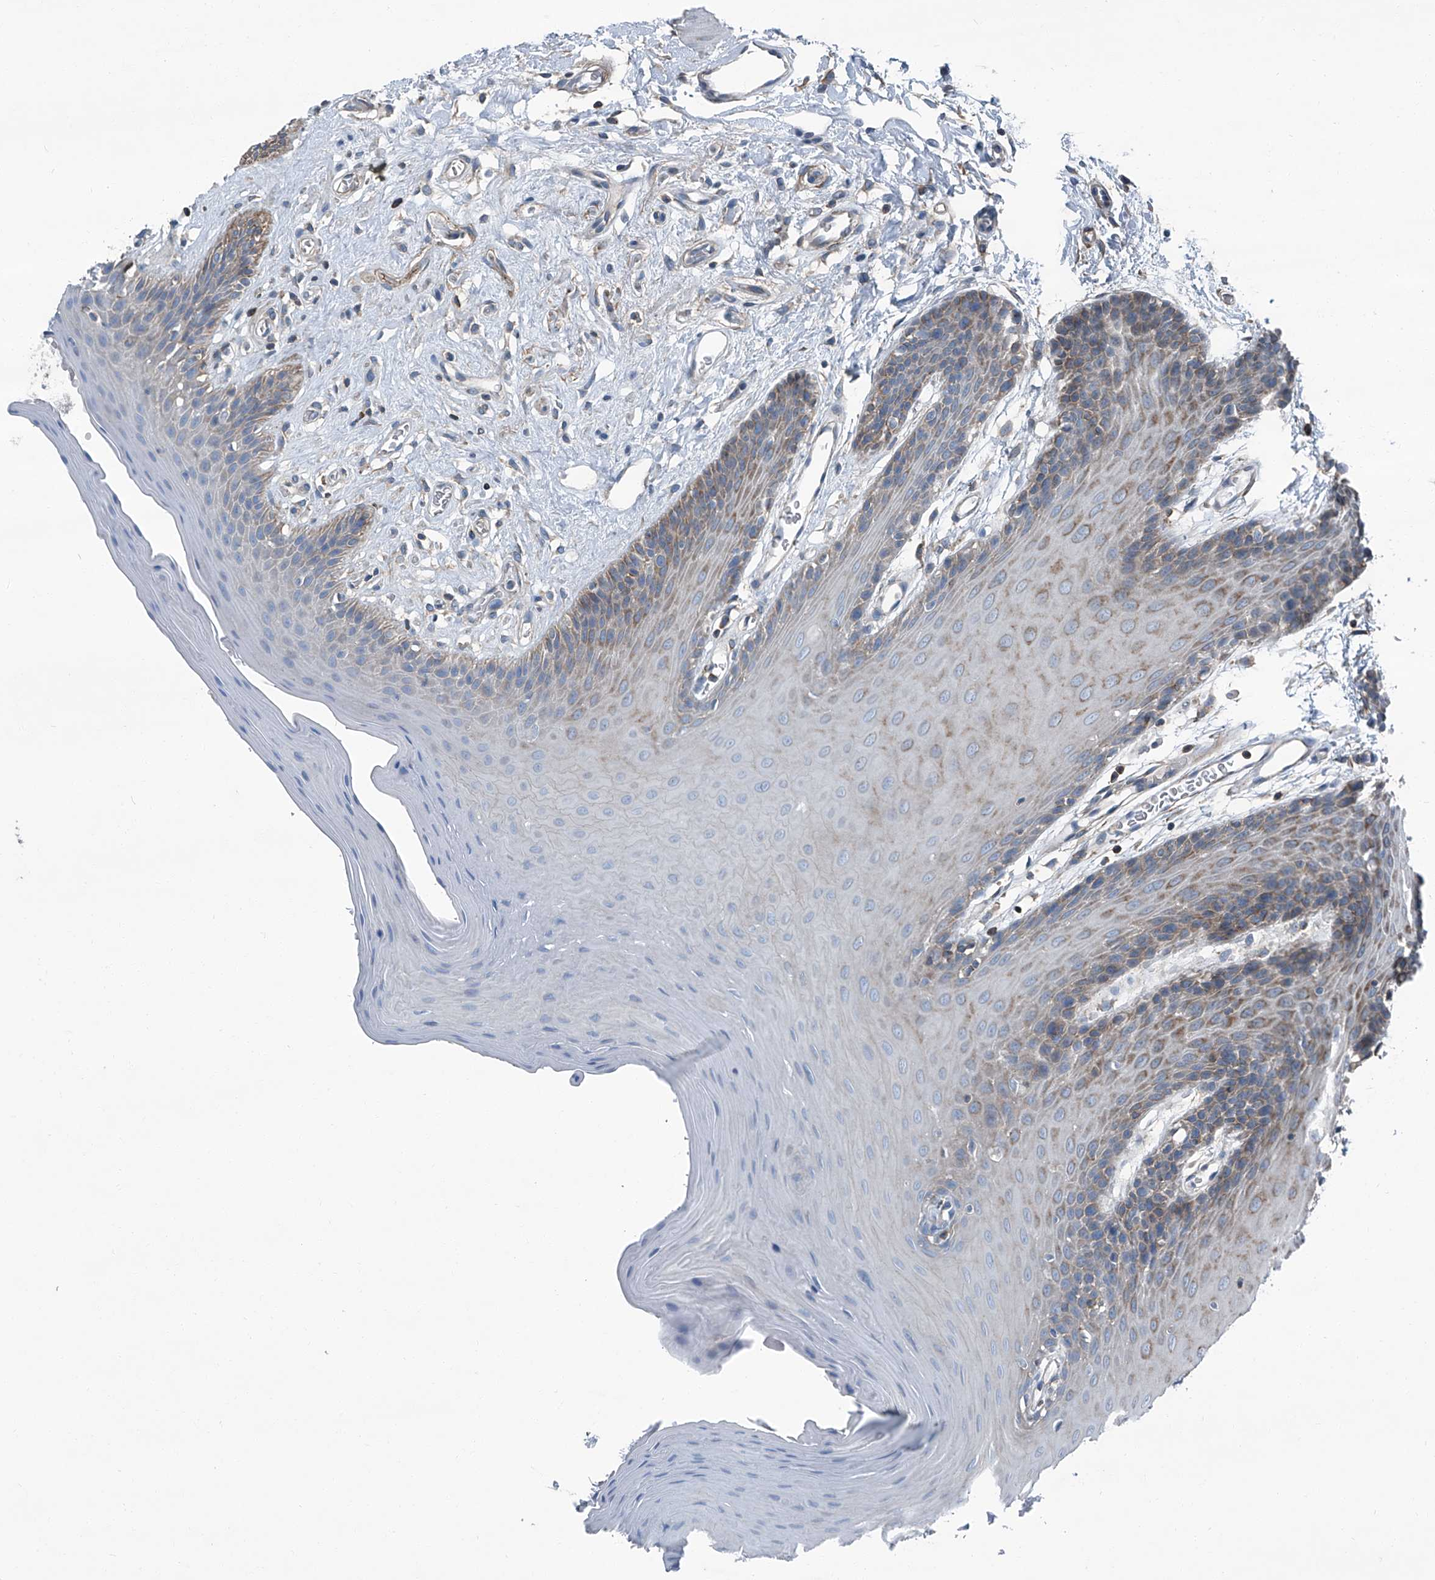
{"staining": {"intensity": "weak", "quantity": "<25%", "location": "cytoplasmic/membranous"}, "tissue": "oral mucosa", "cell_type": "Squamous epithelial cells", "image_type": "normal", "snomed": [{"axis": "morphology", "description": "Normal tissue, NOS"}, {"axis": "morphology", "description": "Squamous cell carcinoma, NOS"}, {"axis": "topography", "description": "Skeletal muscle"}, {"axis": "topography", "description": "Oral tissue"}, {"axis": "topography", "description": "Salivary gland"}, {"axis": "topography", "description": "Head-Neck"}], "caption": "An immunohistochemistry (IHC) photomicrograph of benign oral mucosa is shown. There is no staining in squamous epithelial cells of oral mucosa.", "gene": "SEPTIN7", "patient": {"sex": "male", "age": 54}}